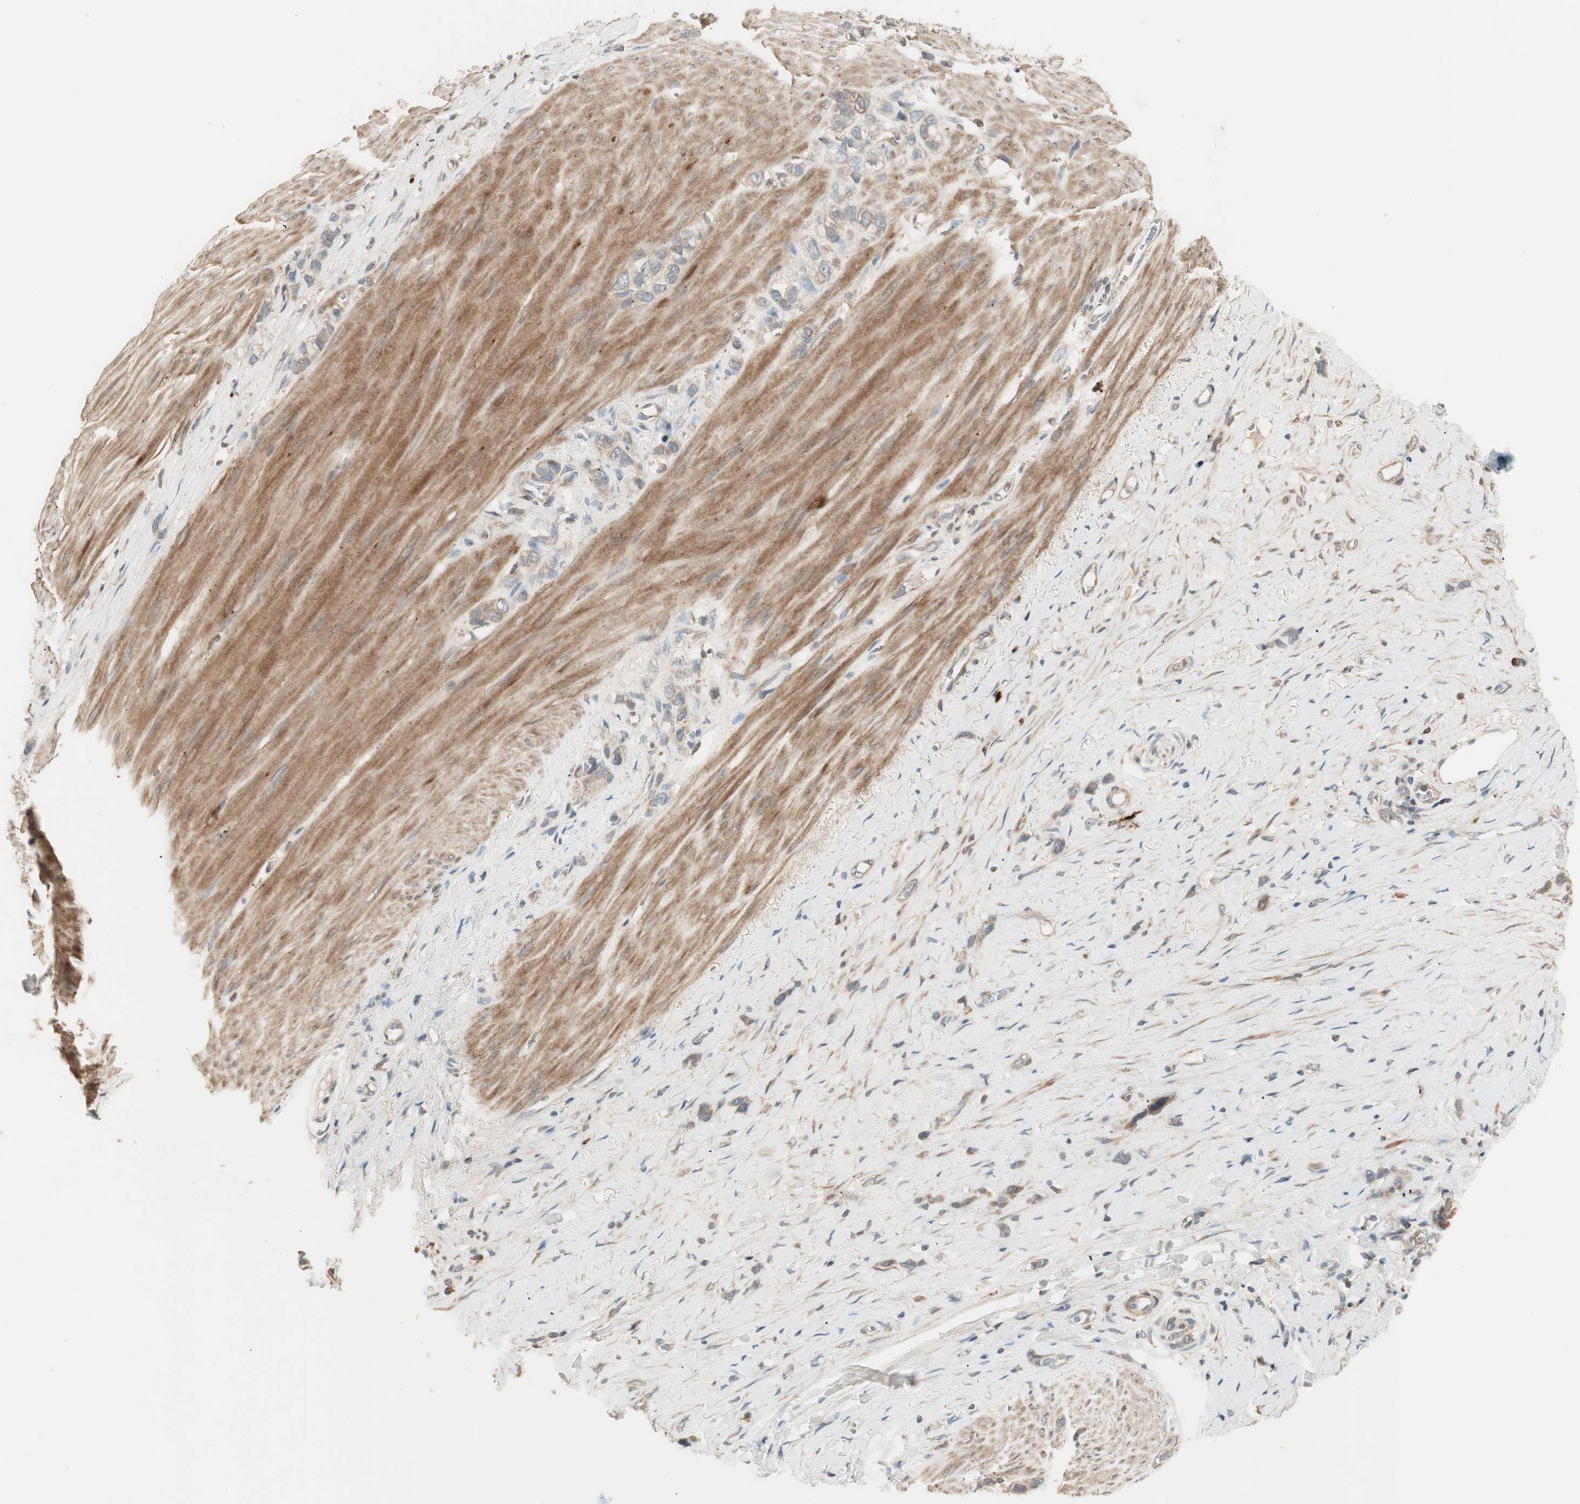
{"staining": {"intensity": "weak", "quantity": "25%-75%", "location": "cytoplasmic/membranous"}, "tissue": "stomach cancer", "cell_type": "Tumor cells", "image_type": "cancer", "snomed": [{"axis": "morphology", "description": "Normal tissue, NOS"}, {"axis": "morphology", "description": "Adenocarcinoma, NOS"}, {"axis": "morphology", "description": "Adenocarcinoma, High grade"}, {"axis": "topography", "description": "Stomach, upper"}, {"axis": "topography", "description": "Stomach"}], "caption": "Stomach cancer (adenocarcinoma (high-grade)) stained with a brown dye exhibits weak cytoplasmic/membranous positive expression in about 25%-75% of tumor cells.", "gene": "SFRP1", "patient": {"sex": "female", "age": 65}}